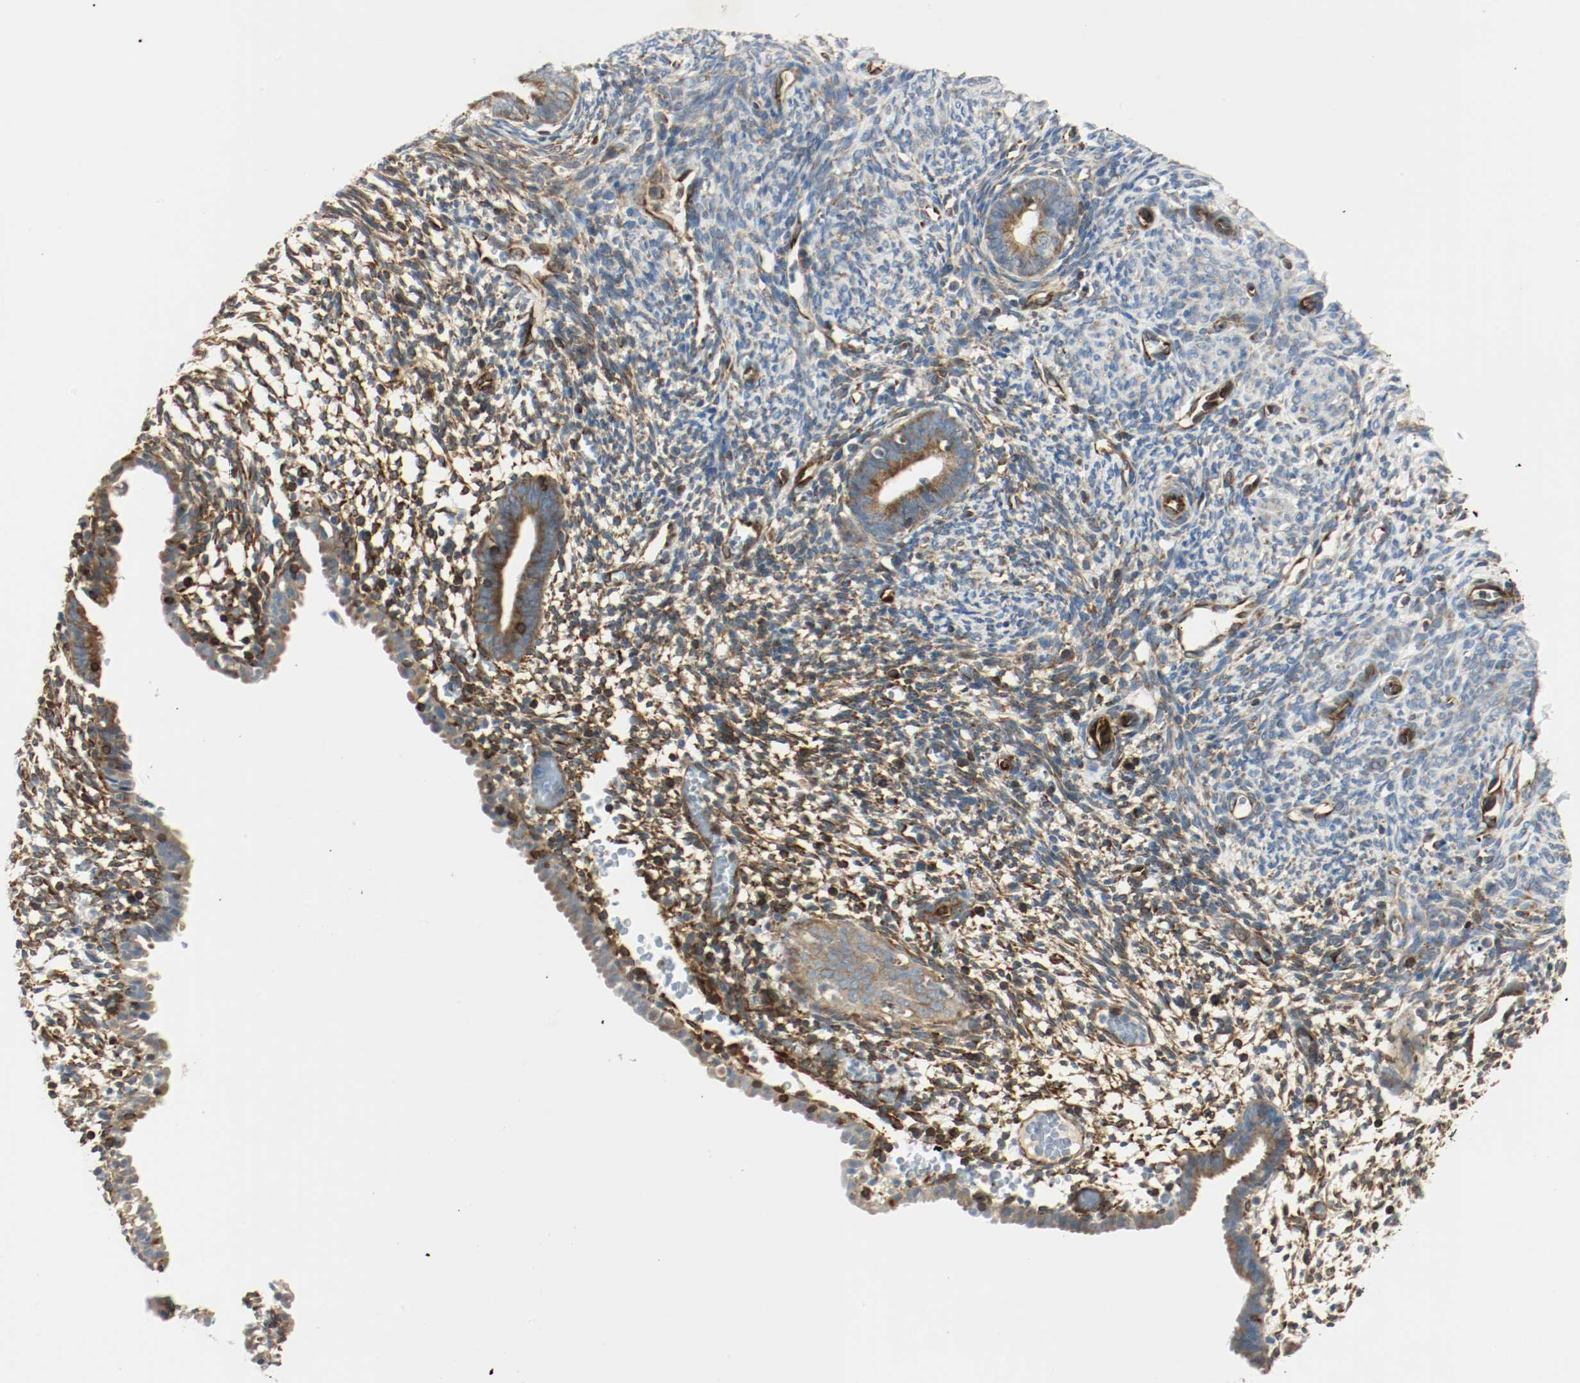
{"staining": {"intensity": "strong", "quantity": "25%-75%", "location": "cytoplasmic/membranous"}, "tissue": "endometrium", "cell_type": "Cells in endometrial stroma", "image_type": "normal", "snomed": [{"axis": "morphology", "description": "Normal tissue, NOS"}, {"axis": "morphology", "description": "Atrophy, NOS"}, {"axis": "topography", "description": "Uterus"}, {"axis": "topography", "description": "Endometrium"}], "caption": "Protein expression by immunohistochemistry demonstrates strong cytoplasmic/membranous expression in about 25%-75% of cells in endometrial stroma in benign endometrium.", "gene": "PLCG1", "patient": {"sex": "female", "age": 68}}